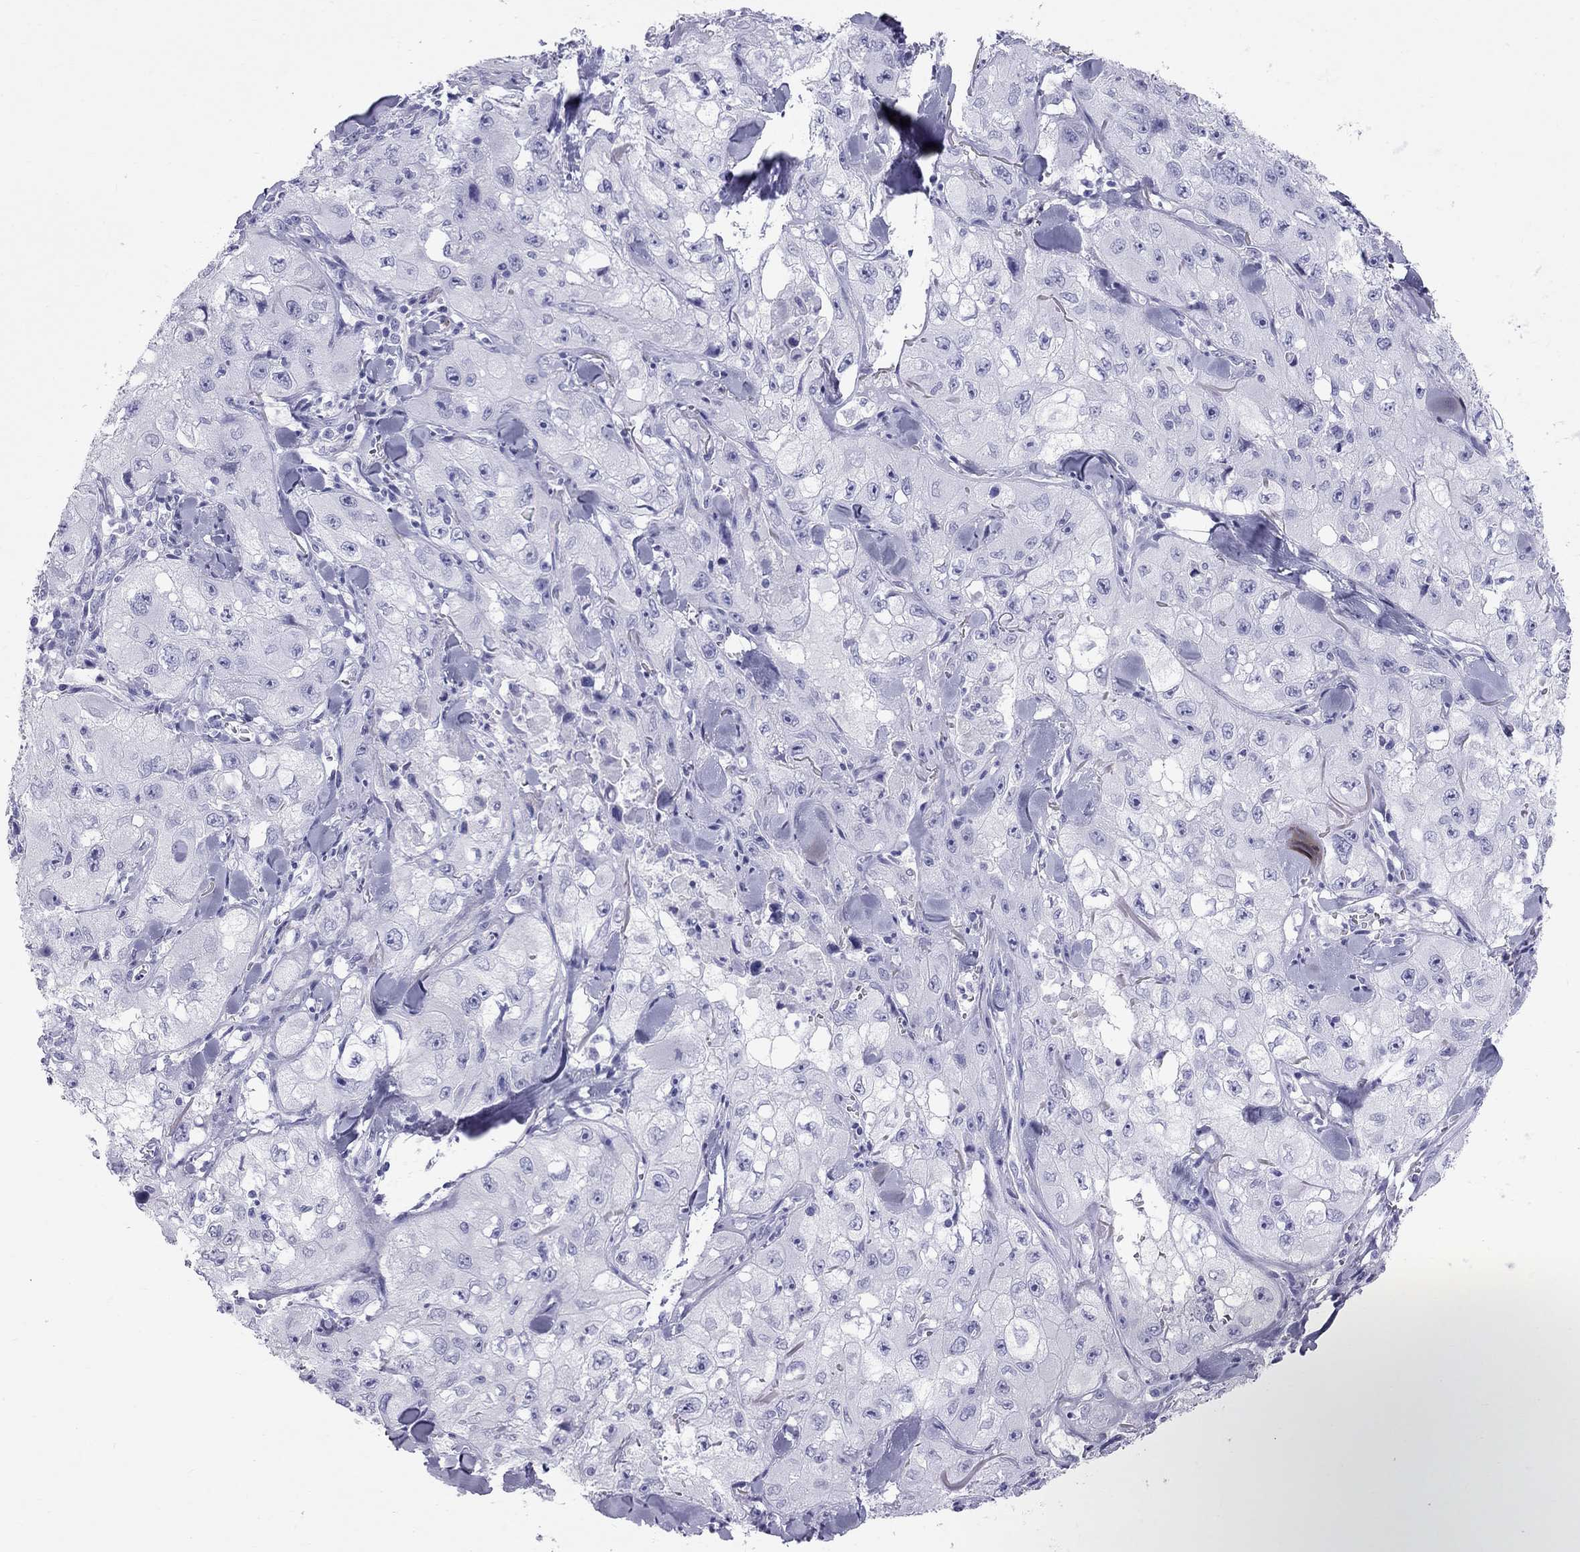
{"staining": {"intensity": "negative", "quantity": "none", "location": "none"}, "tissue": "skin cancer", "cell_type": "Tumor cells", "image_type": "cancer", "snomed": [{"axis": "morphology", "description": "Squamous cell carcinoma, NOS"}, {"axis": "topography", "description": "Skin"}, {"axis": "topography", "description": "Subcutis"}], "caption": "Skin cancer (squamous cell carcinoma) stained for a protein using immunohistochemistry (IHC) demonstrates no staining tumor cells.", "gene": "TRPM3", "patient": {"sex": "male", "age": 73}}